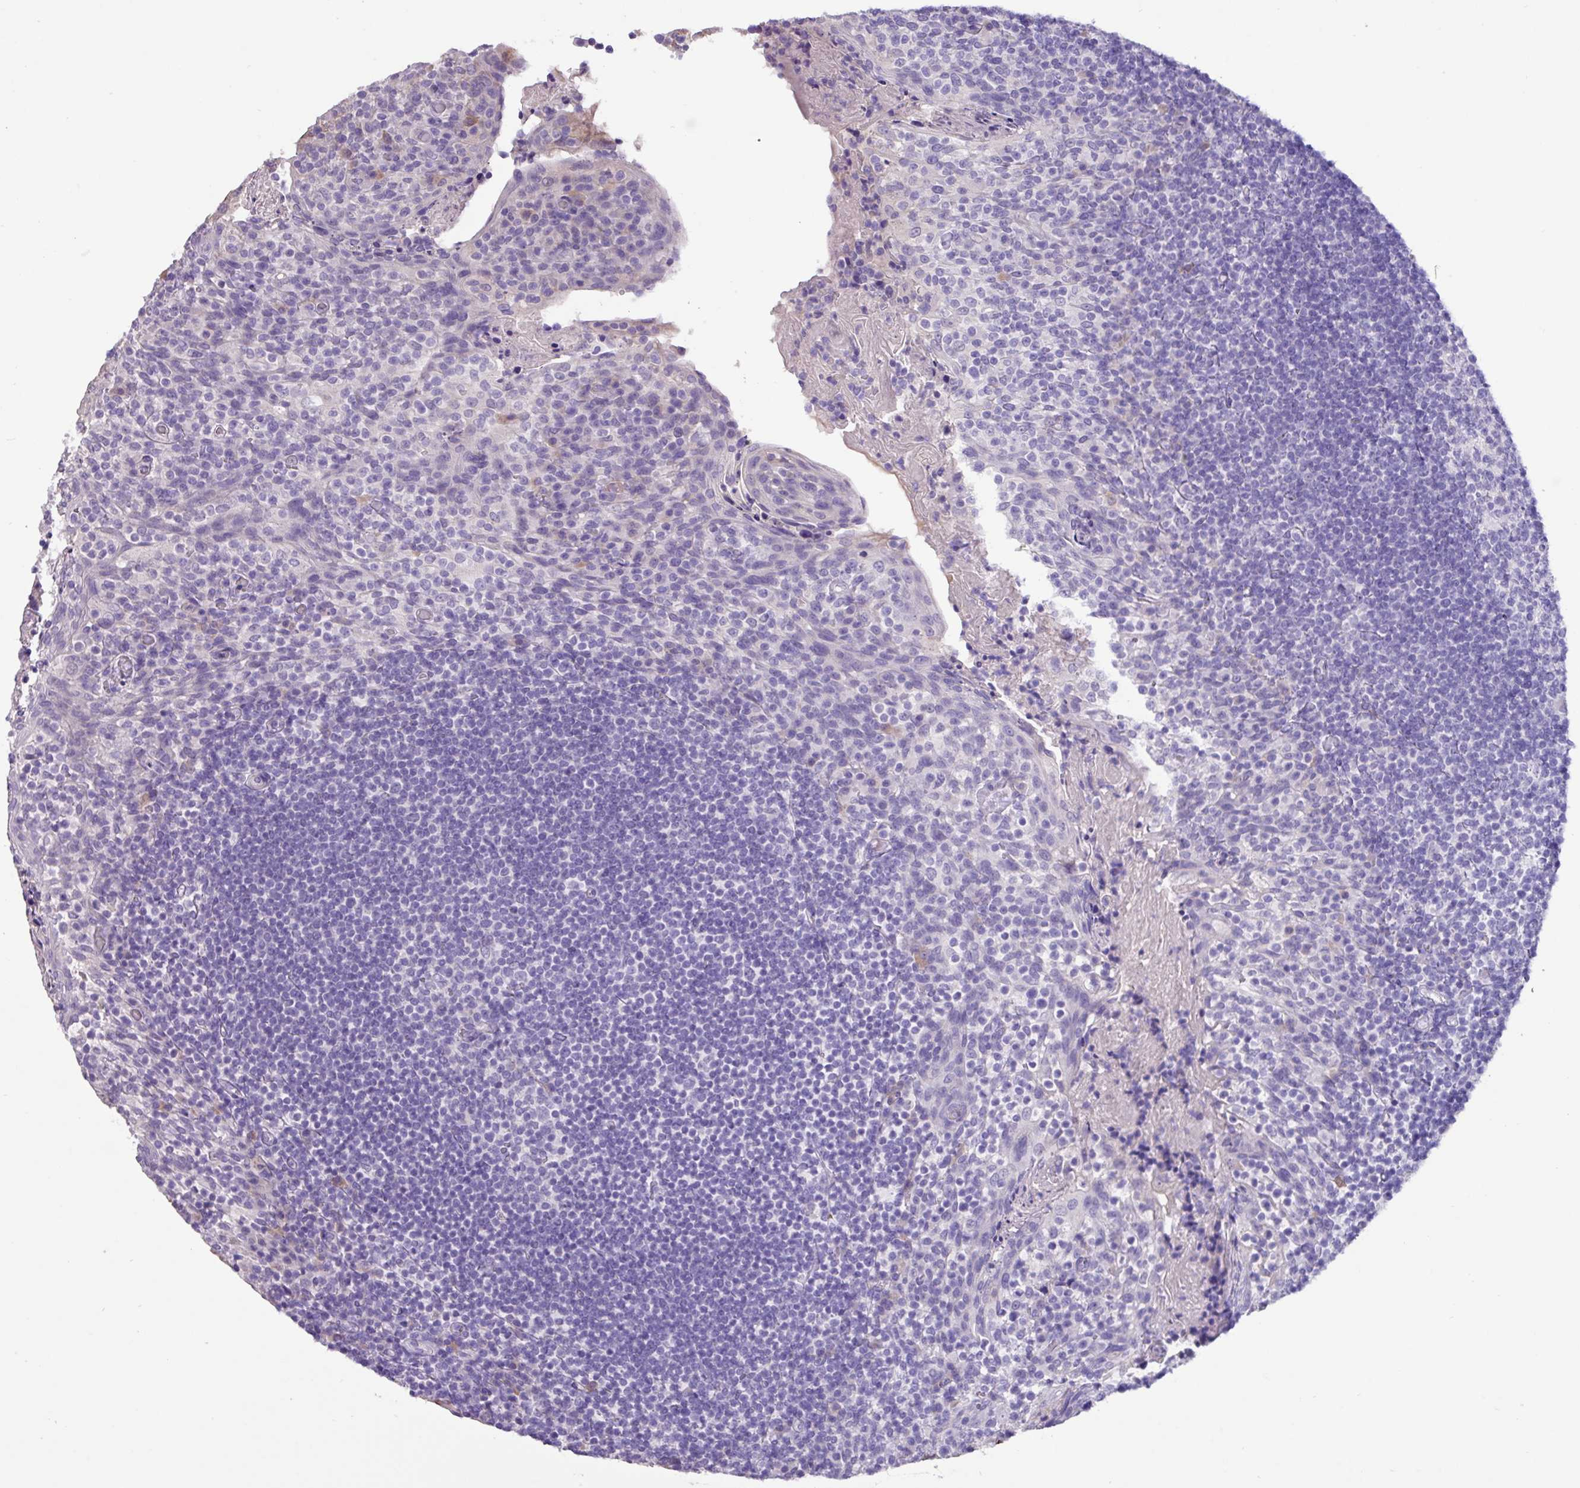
{"staining": {"intensity": "negative", "quantity": "none", "location": "none"}, "tissue": "tonsil", "cell_type": "Germinal center cells", "image_type": "normal", "snomed": [{"axis": "morphology", "description": "Normal tissue, NOS"}, {"axis": "topography", "description": "Tonsil"}], "caption": "IHC histopathology image of benign human tonsil stained for a protein (brown), which reveals no staining in germinal center cells.", "gene": "EPCAM", "patient": {"sex": "female", "age": 10}}